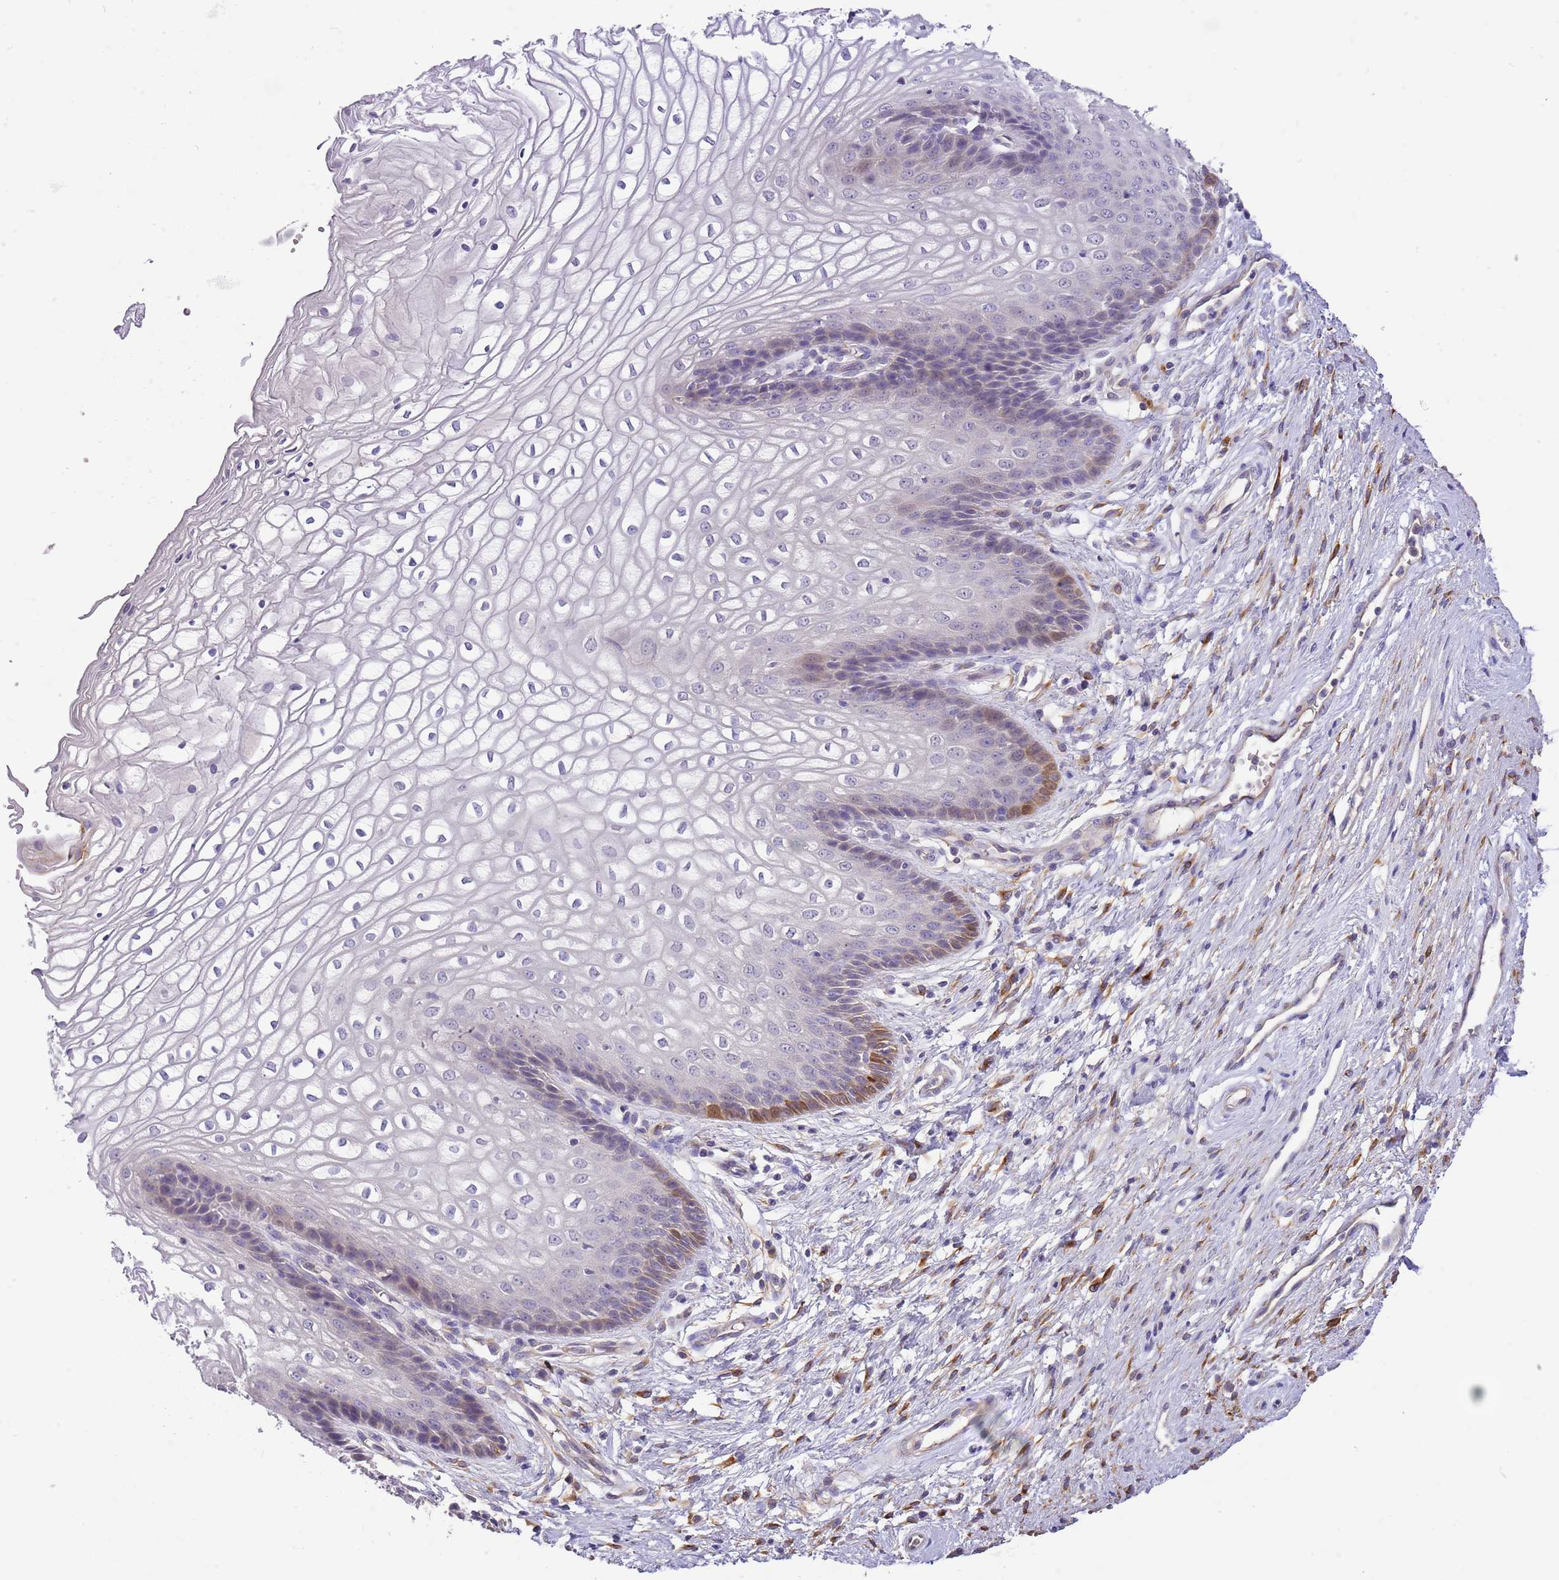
{"staining": {"intensity": "moderate", "quantity": "<25%", "location": "cytoplasmic/membranous,nuclear"}, "tissue": "vagina", "cell_type": "Squamous epithelial cells", "image_type": "normal", "snomed": [{"axis": "morphology", "description": "Normal tissue, NOS"}, {"axis": "topography", "description": "Vagina"}], "caption": "Squamous epithelial cells show low levels of moderate cytoplasmic/membranous,nuclear expression in approximately <25% of cells in unremarkable vagina. (Stains: DAB in brown, nuclei in blue, Microscopy: brightfield microscopy at high magnification).", "gene": "RFK", "patient": {"sex": "female", "age": 34}}